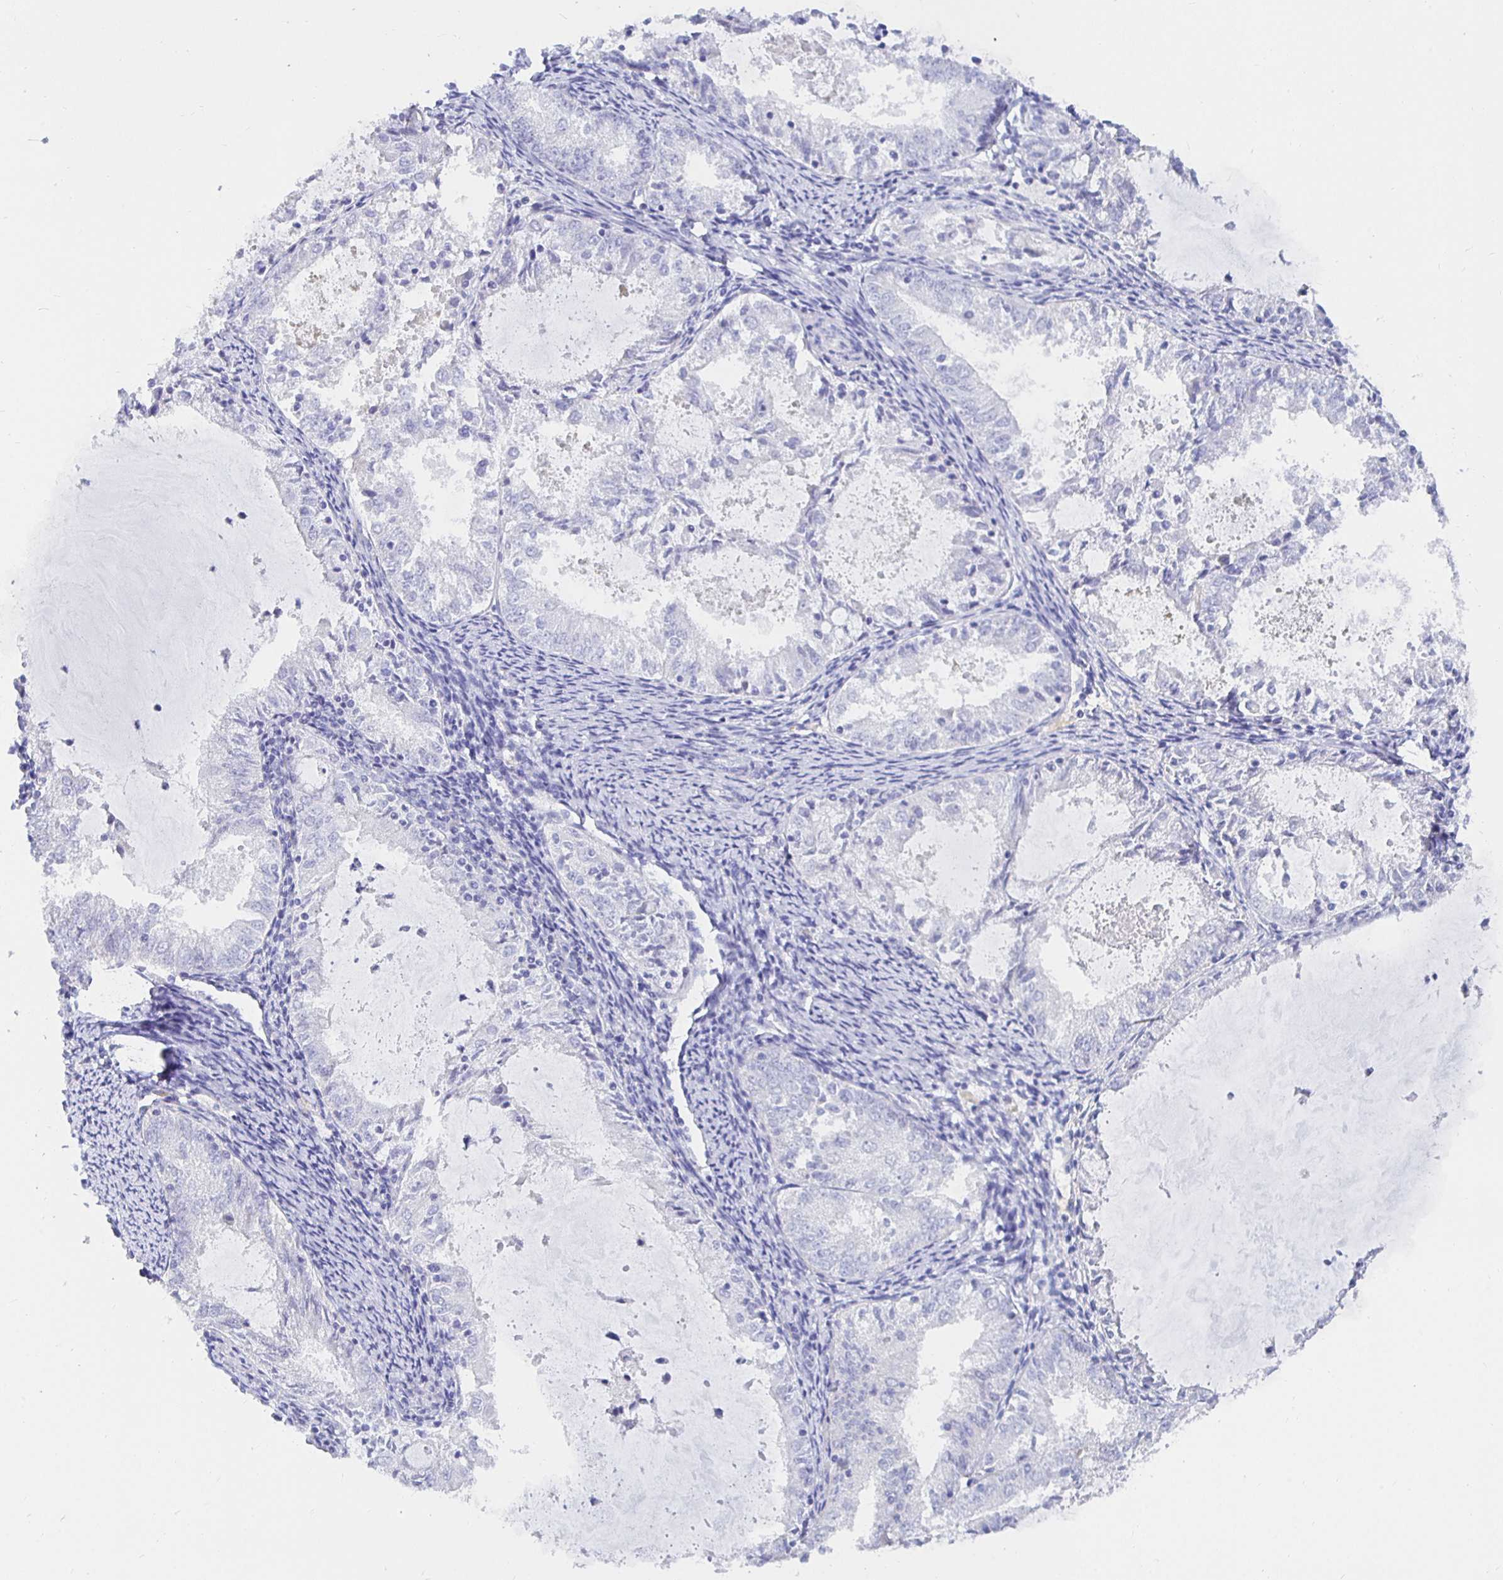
{"staining": {"intensity": "negative", "quantity": "none", "location": "none"}, "tissue": "endometrial cancer", "cell_type": "Tumor cells", "image_type": "cancer", "snomed": [{"axis": "morphology", "description": "Adenocarcinoma, NOS"}, {"axis": "topography", "description": "Endometrium"}], "caption": "IHC of human endometrial cancer (adenocarcinoma) exhibits no positivity in tumor cells.", "gene": "UMOD", "patient": {"sex": "female", "age": 57}}